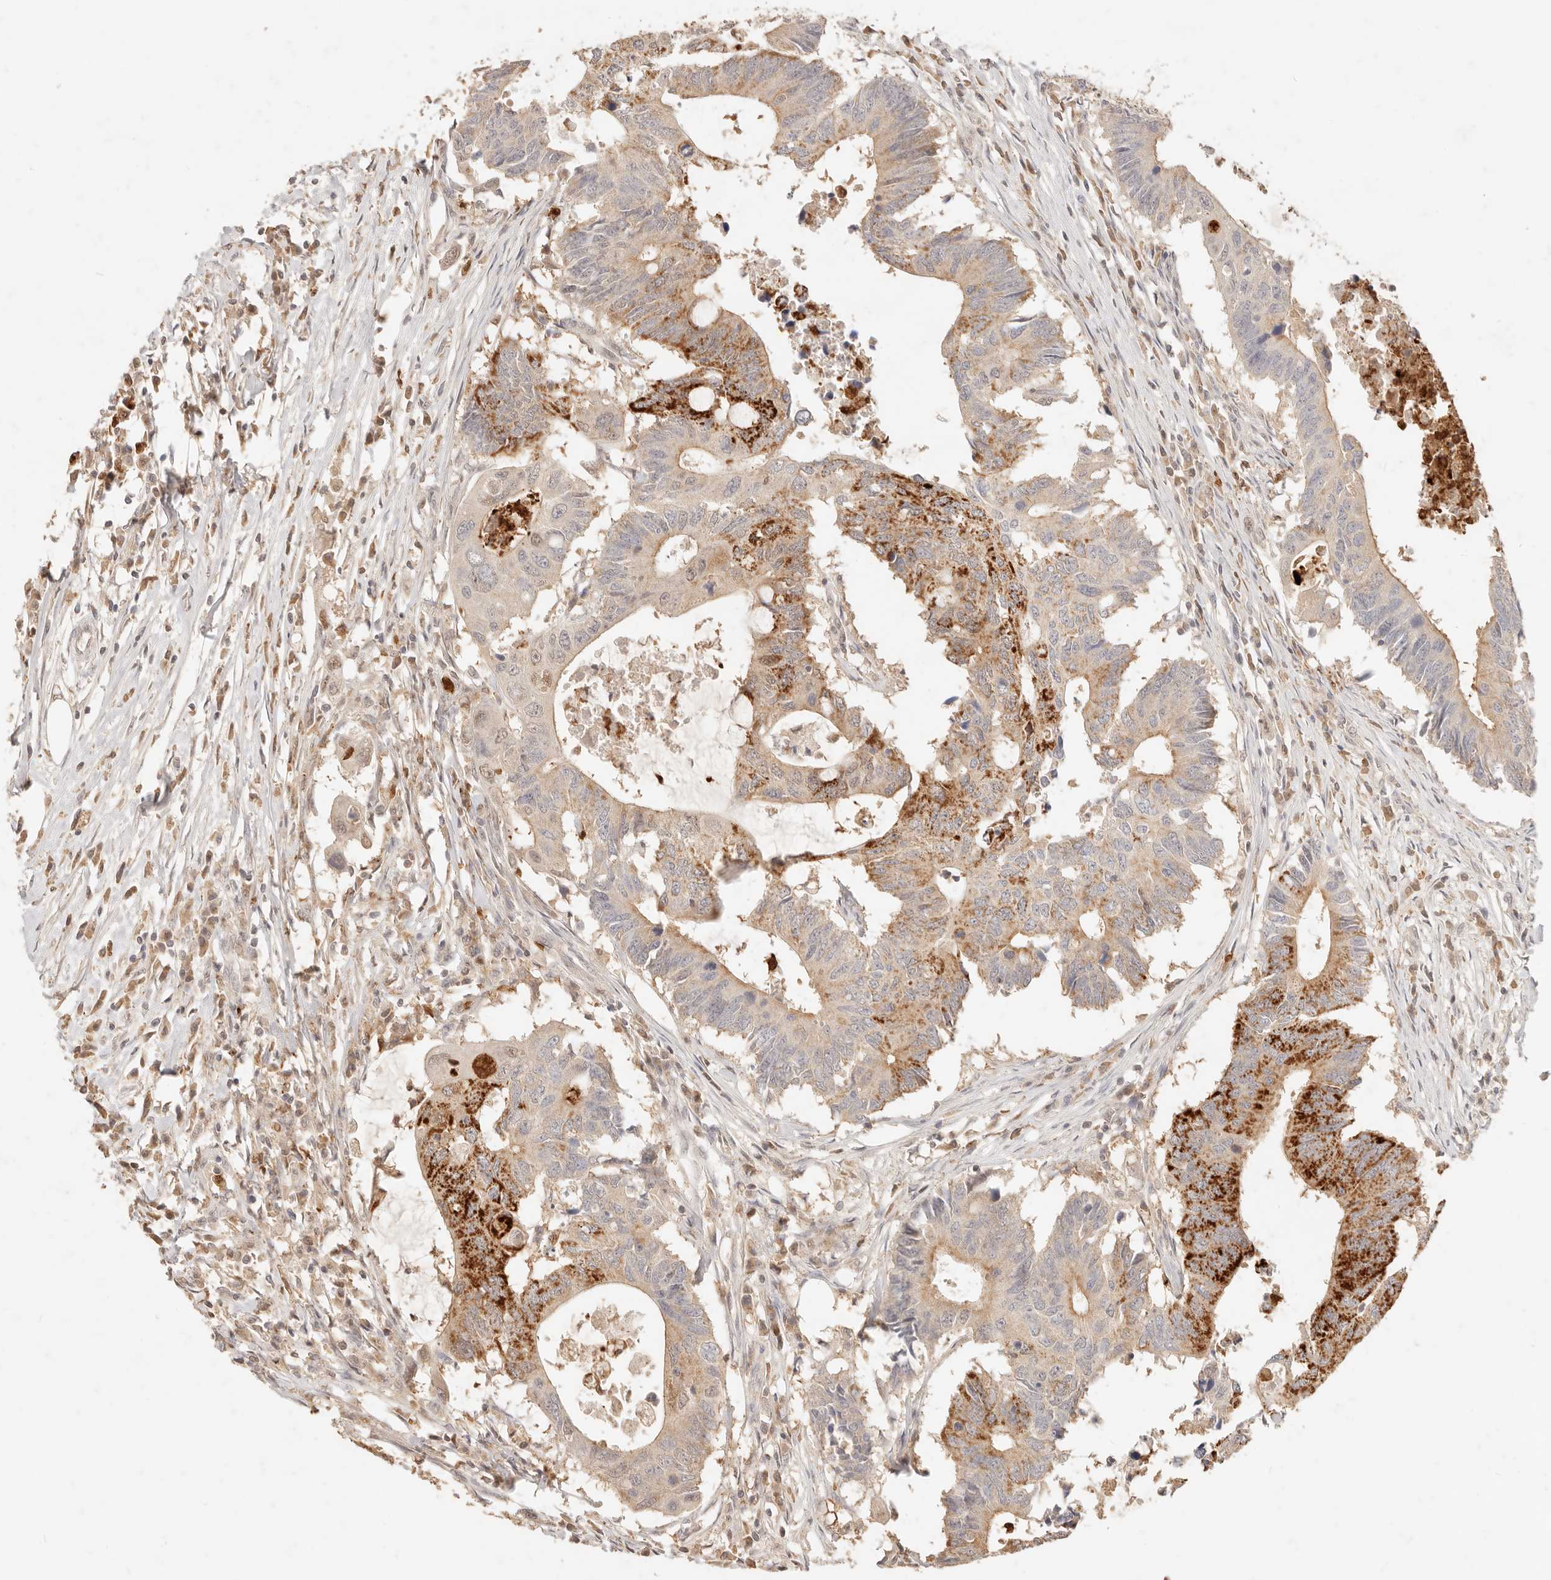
{"staining": {"intensity": "strong", "quantity": "25%-75%", "location": "cytoplasmic/membranous"}, "tissue": "colorectal cancer", "cell_type": "Tumor cells", "image_type": "cancer", "snomed": [{"axis": "morphology", "description": "Adenocarcinoma, NOS"}, {"axis": "topography", "description": "Colon"}], "caption": "Immunohistochemical staining of colorectal cancer (adenocarcinoma) exhibits strong cytoplasmic/membranous protein staining in about 25%-75% of tumor cells.", "gene": "TMTC2", "patient": {"sex": "male", "age": 71}}